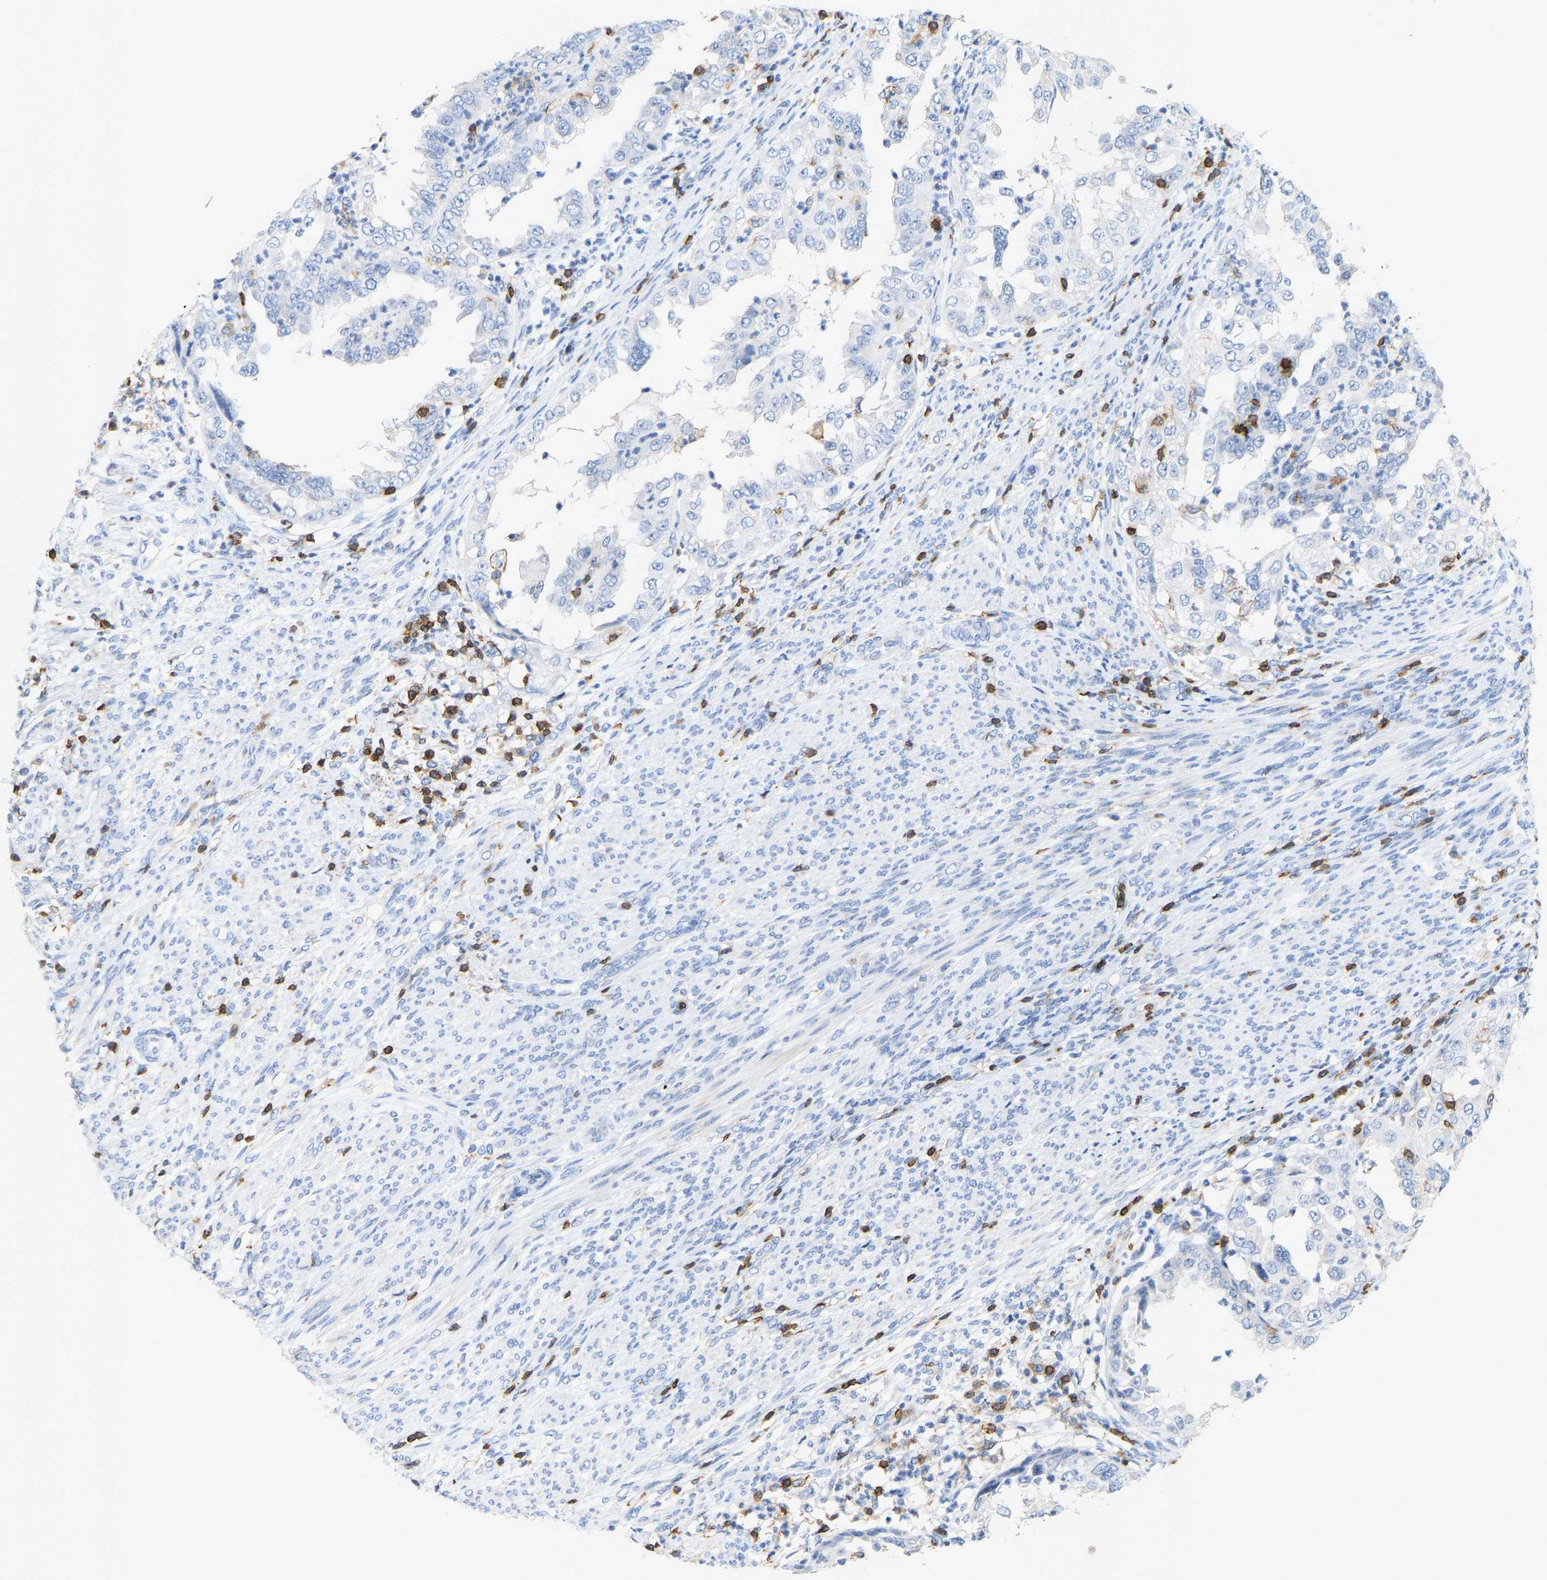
{"staining": {"intensity": "negative", "quantity": "none", "location": "none"}, "tissue": "endometrial cancer", "cell_type": "Tumor cells", "image_type": "cancer", "snomed": [{"axis": "morphology", "description": "Adenocarcinoma, NOS"}, {"axis": "topography", "description": "Endometrium"}], "caption": "The immunohistochemistry image has no significant expression in tumor cells of adenocarcinoma (endometrial) tissue. (Stains: DAB (3,3'-diaminobenzidine) immunohistochemistry (IHC) with hematoxylin counter stain, Microscopy: brightfield microscopy at high magnification).", "gene": "EVL", "patient": {"sex": "female", "age": 85}}